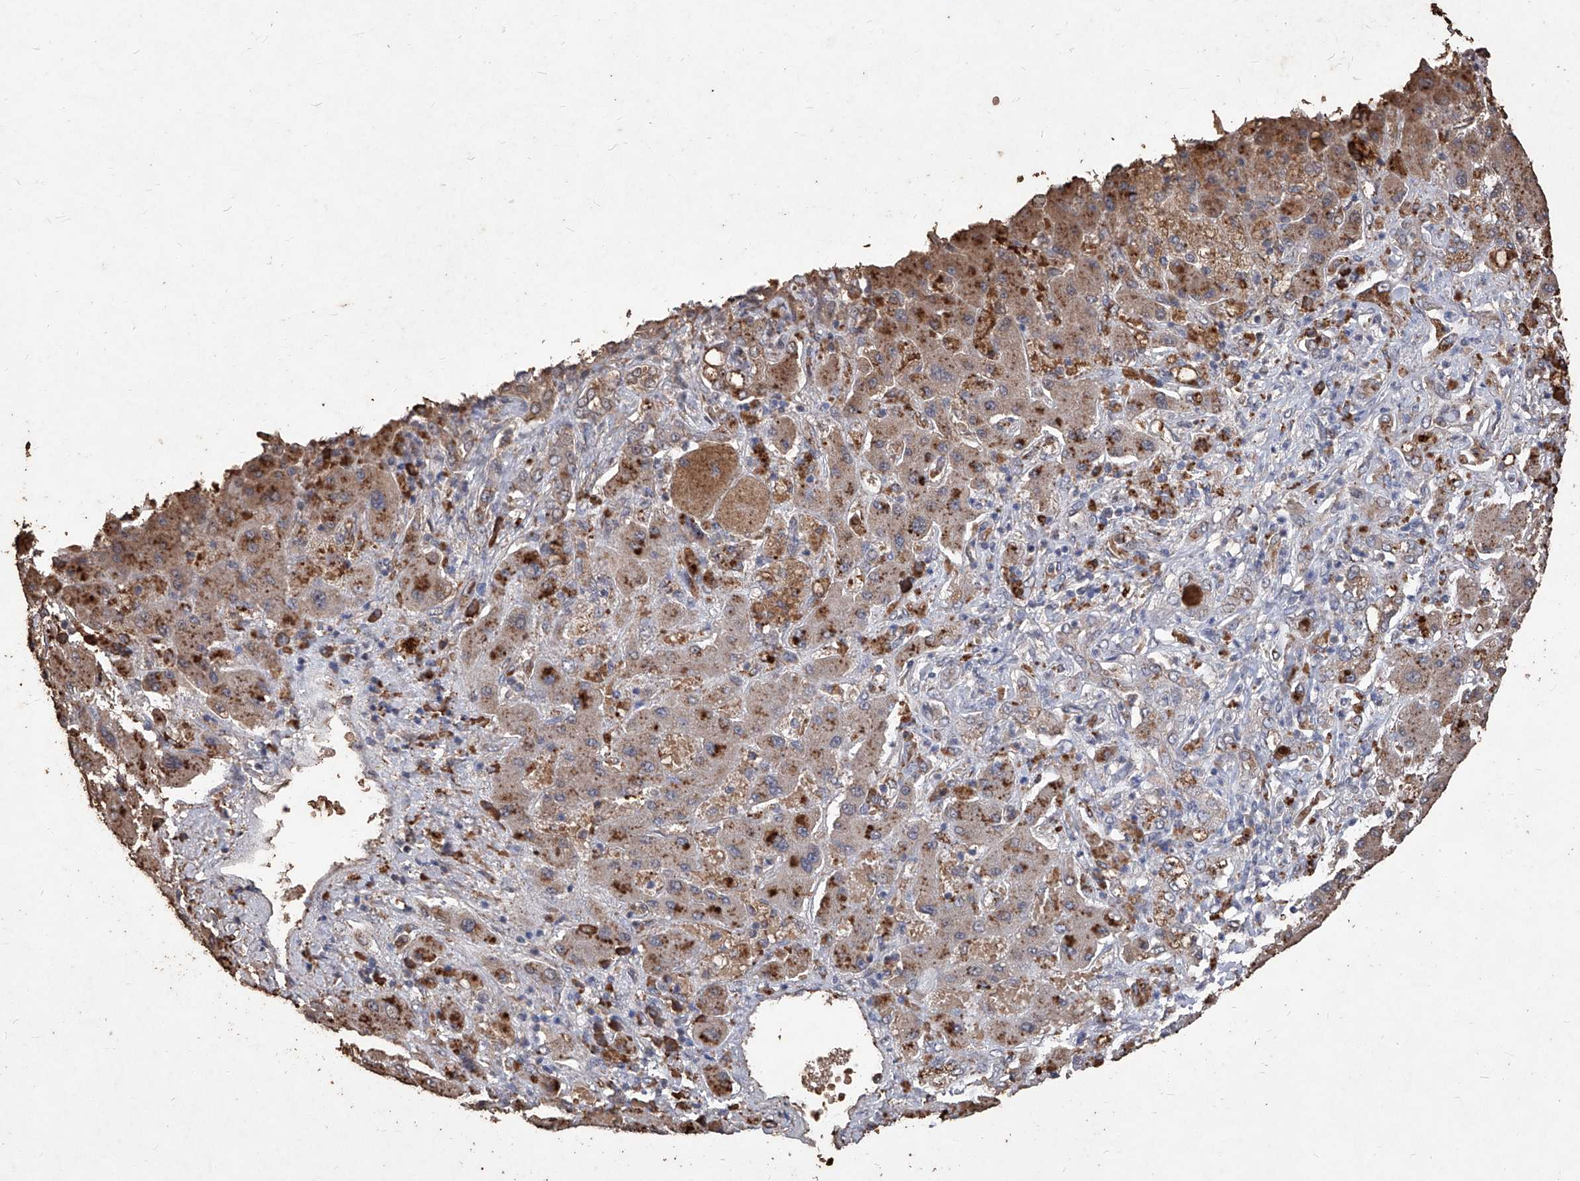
{"staining": {"intensity": "weak", "quantity": "<25%", "location": "cytoplasmic/membranous"}, "tissue": "liver cancer", "cell_type": "Tumor cells", "image_type": "cancer", "snomed": [{"axis": "morphology", "description": "Cholangiocarcinoma"}, {"axis": "topography", "description": "Liver"}], "caption": "A micrograph of liver cholangiocarcinoma stained for a protein shows no brown staining in tumor cells. Brightfield microscopy of immunohistochemistry (IHC) stained with DAB (3,3'-diaminobenzidine) (brown) and hematoxylin (blue), captured at high magnification.", "gene": "EML1", "patient": {"sex": "male", "age": 50}}